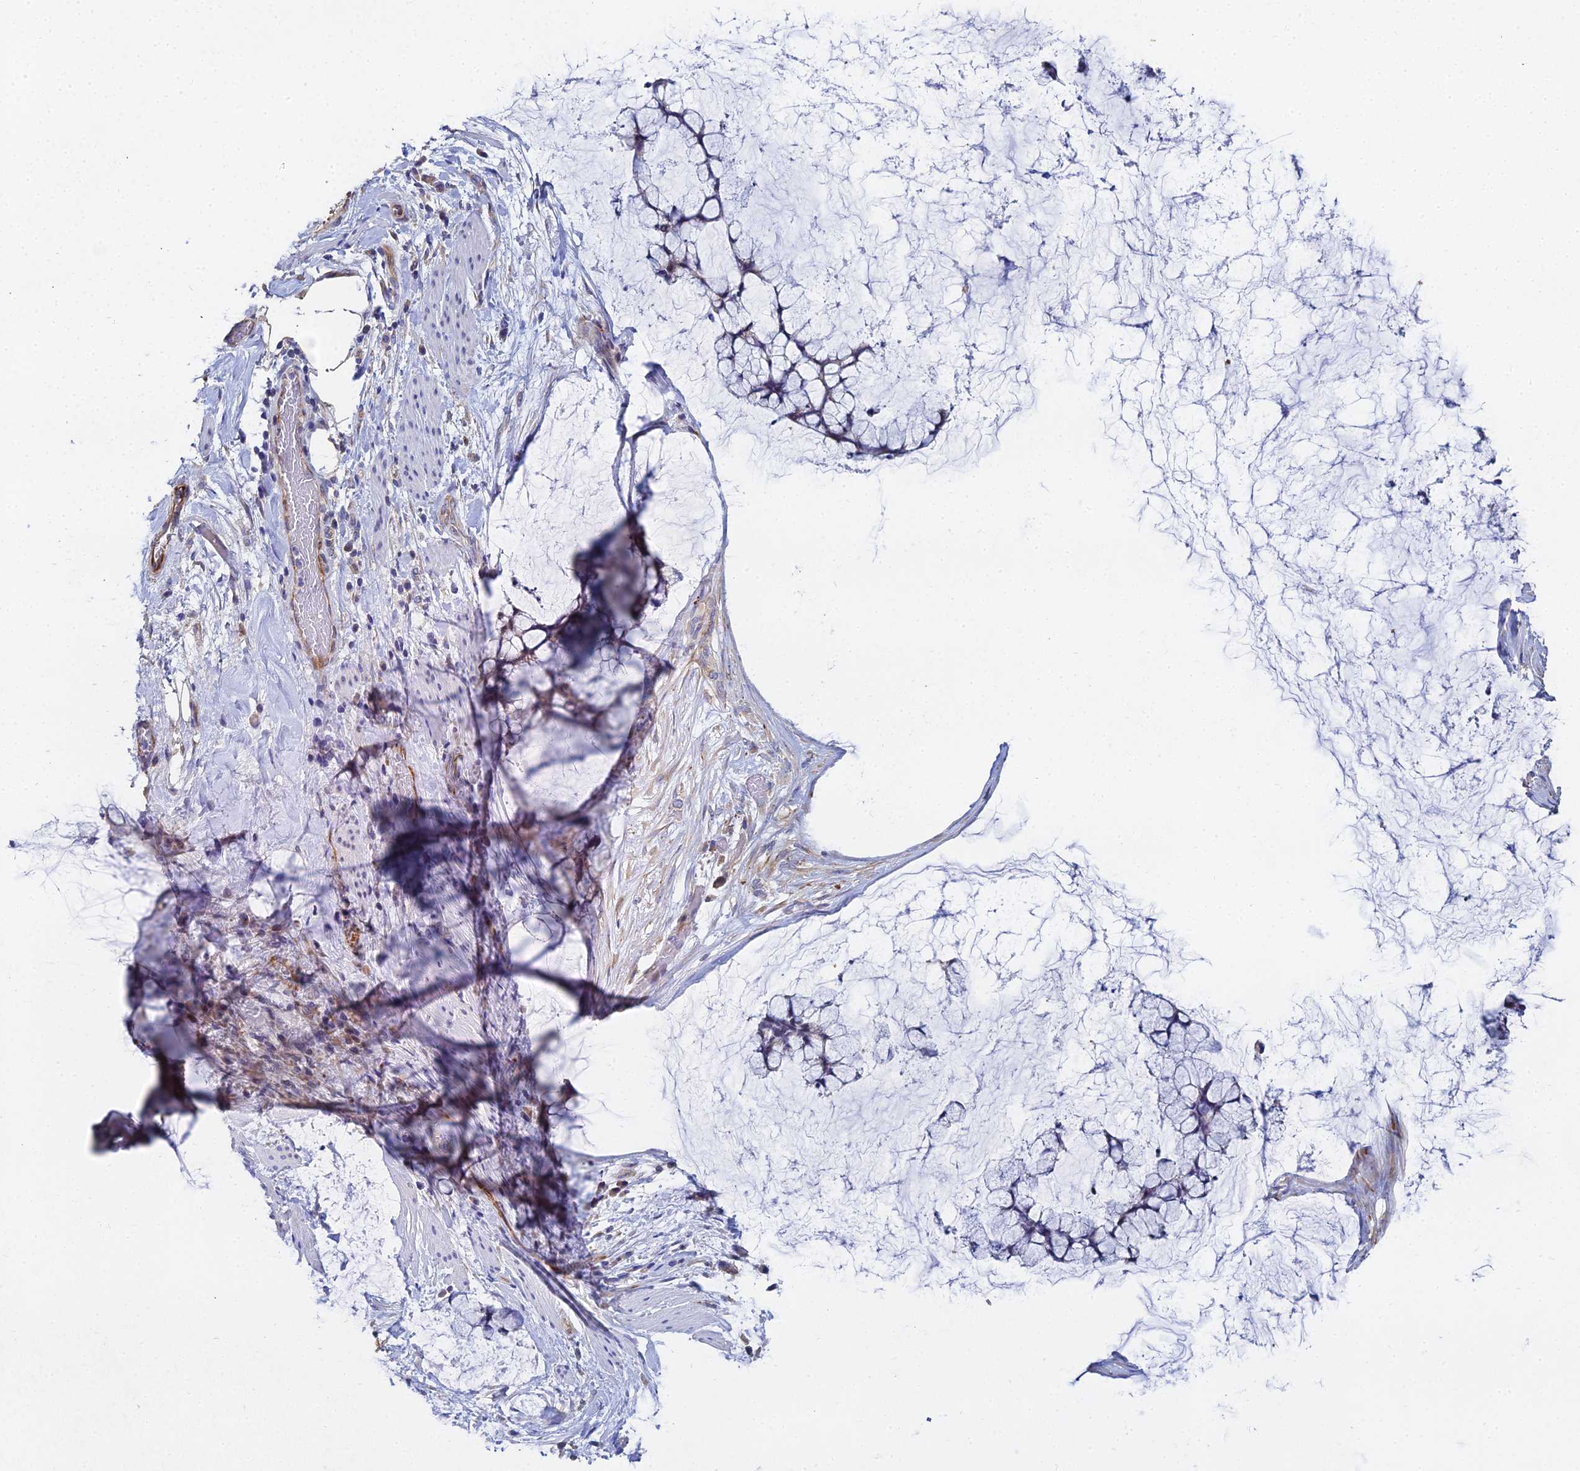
{"staining": {"intensity": "moderate", "quantity": "<25%", "location": "cytoplasmic/membranous"}, "tissue": "ovarian cancer", "cell_type": "Tumor cells", "image_type": "cancer", "snomed": [{"axis": "morphology", "description": "Cystadenocarcinoma, mucinous, NOS"}, {"axis": "topography", "description": "Ovary"}], "caption": "This image demonstrates immunohistochemistry staining of ovarian cancer (mucinous cystadenocarcinoma), with low moderate cytoplasmic/membranous positivity in approximately <25% of tumor cells.", "gene": "ENSG00000268674", "patient": {"sex": "female", "age": 42}}